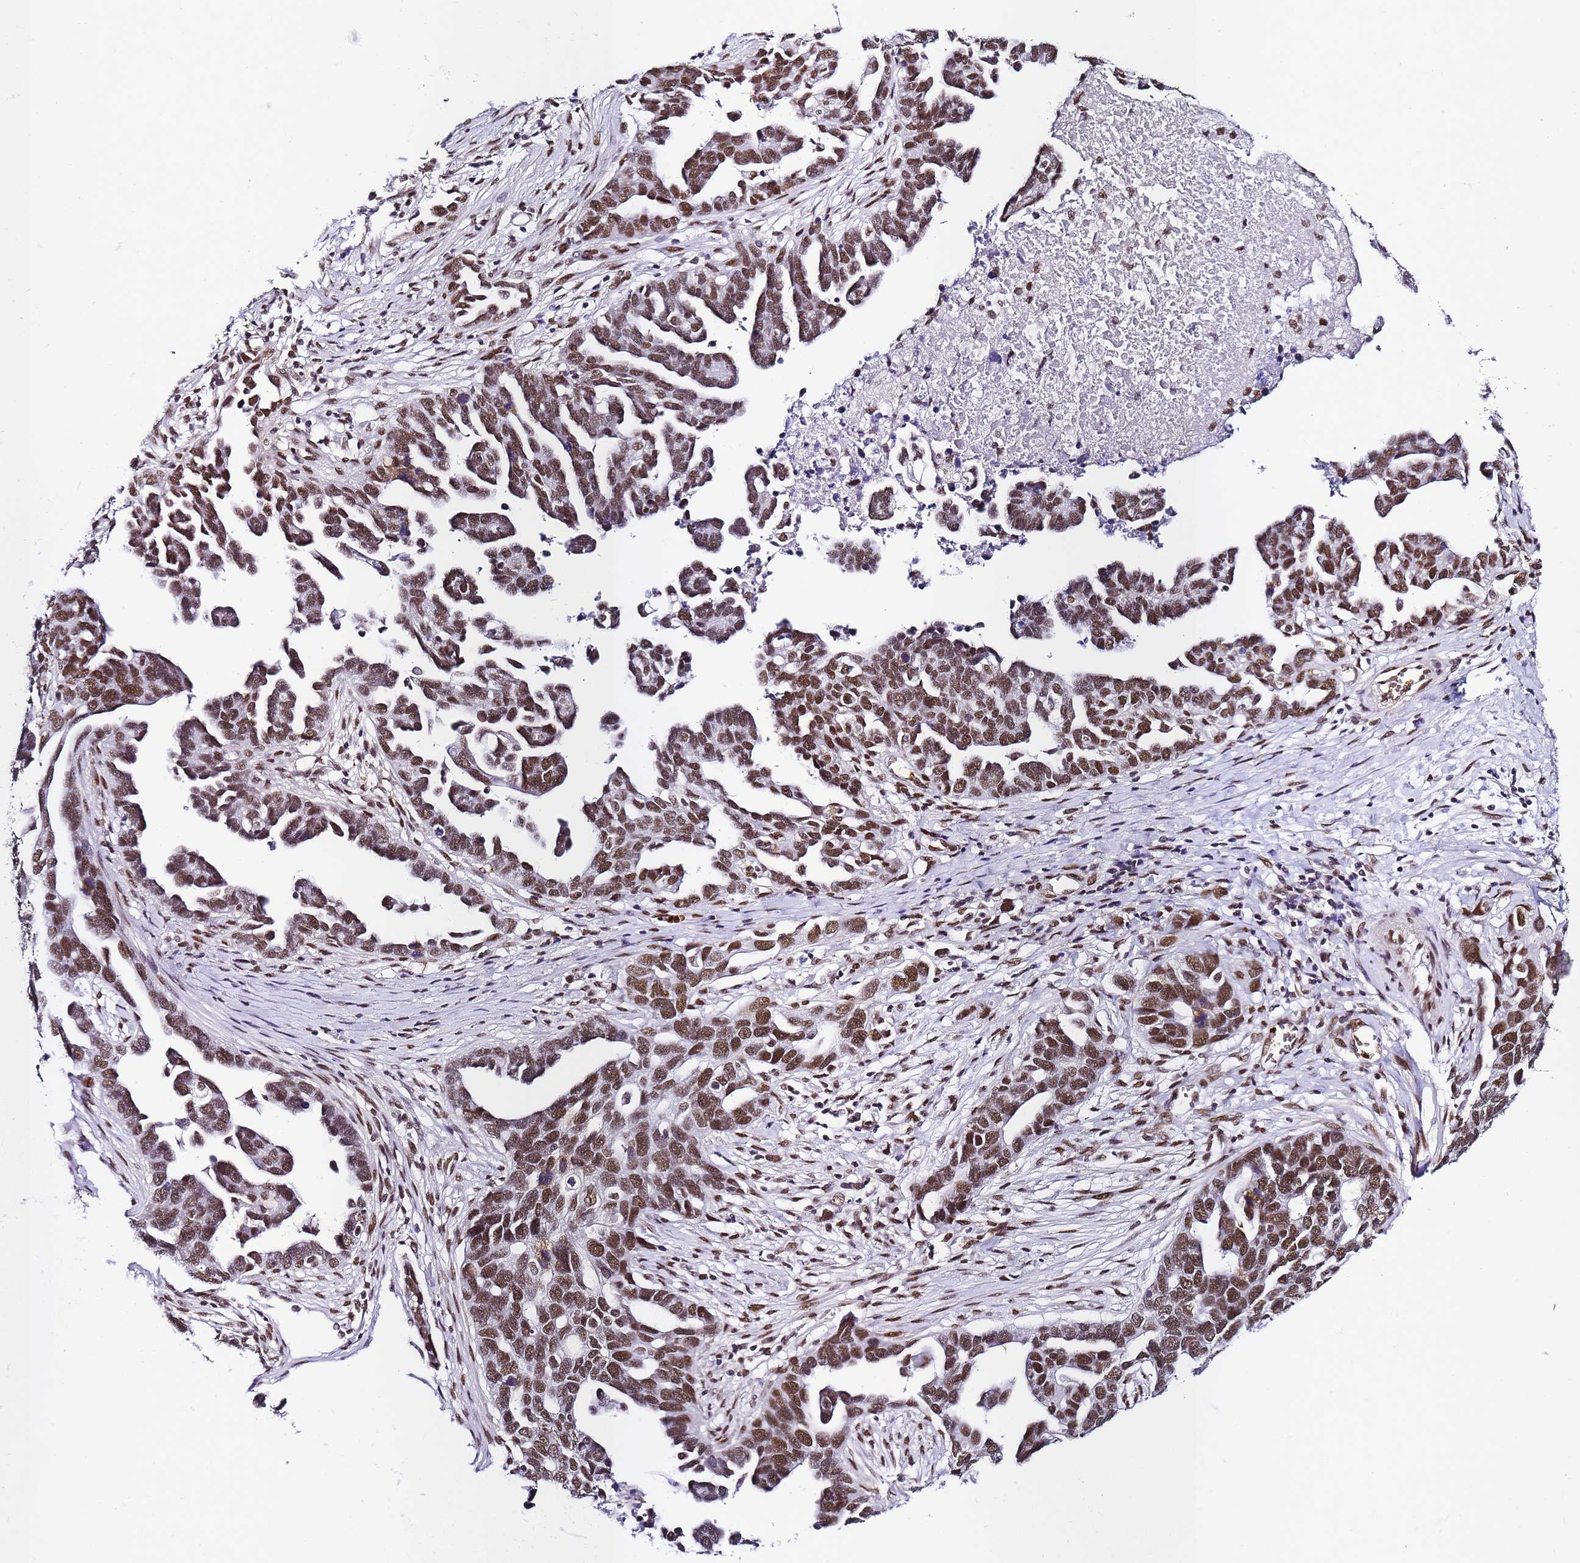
{"staining": {"intensity": "moderate", "quantity": ">75%", "location": "nuclear"}, "tissue": "ovarian cancer", "cell_type": "Tumor cells", "image_type": "cancer", "snomed": [{"axis": "morphology", "description": "Cystadenocarcinoma, serous, NOS"}, {"axis": "topography", "description": "Ovary"}], "caption": "This histopathology image reveals immunohistochemistry (IHC) staining of human serous cystadenocarcinoma (ovarian), with medium moderate nuclear expression in approximately >75% of tumor cells.", "gene": "POLR1A", "patient": {"sex": "female", "age": 54}}